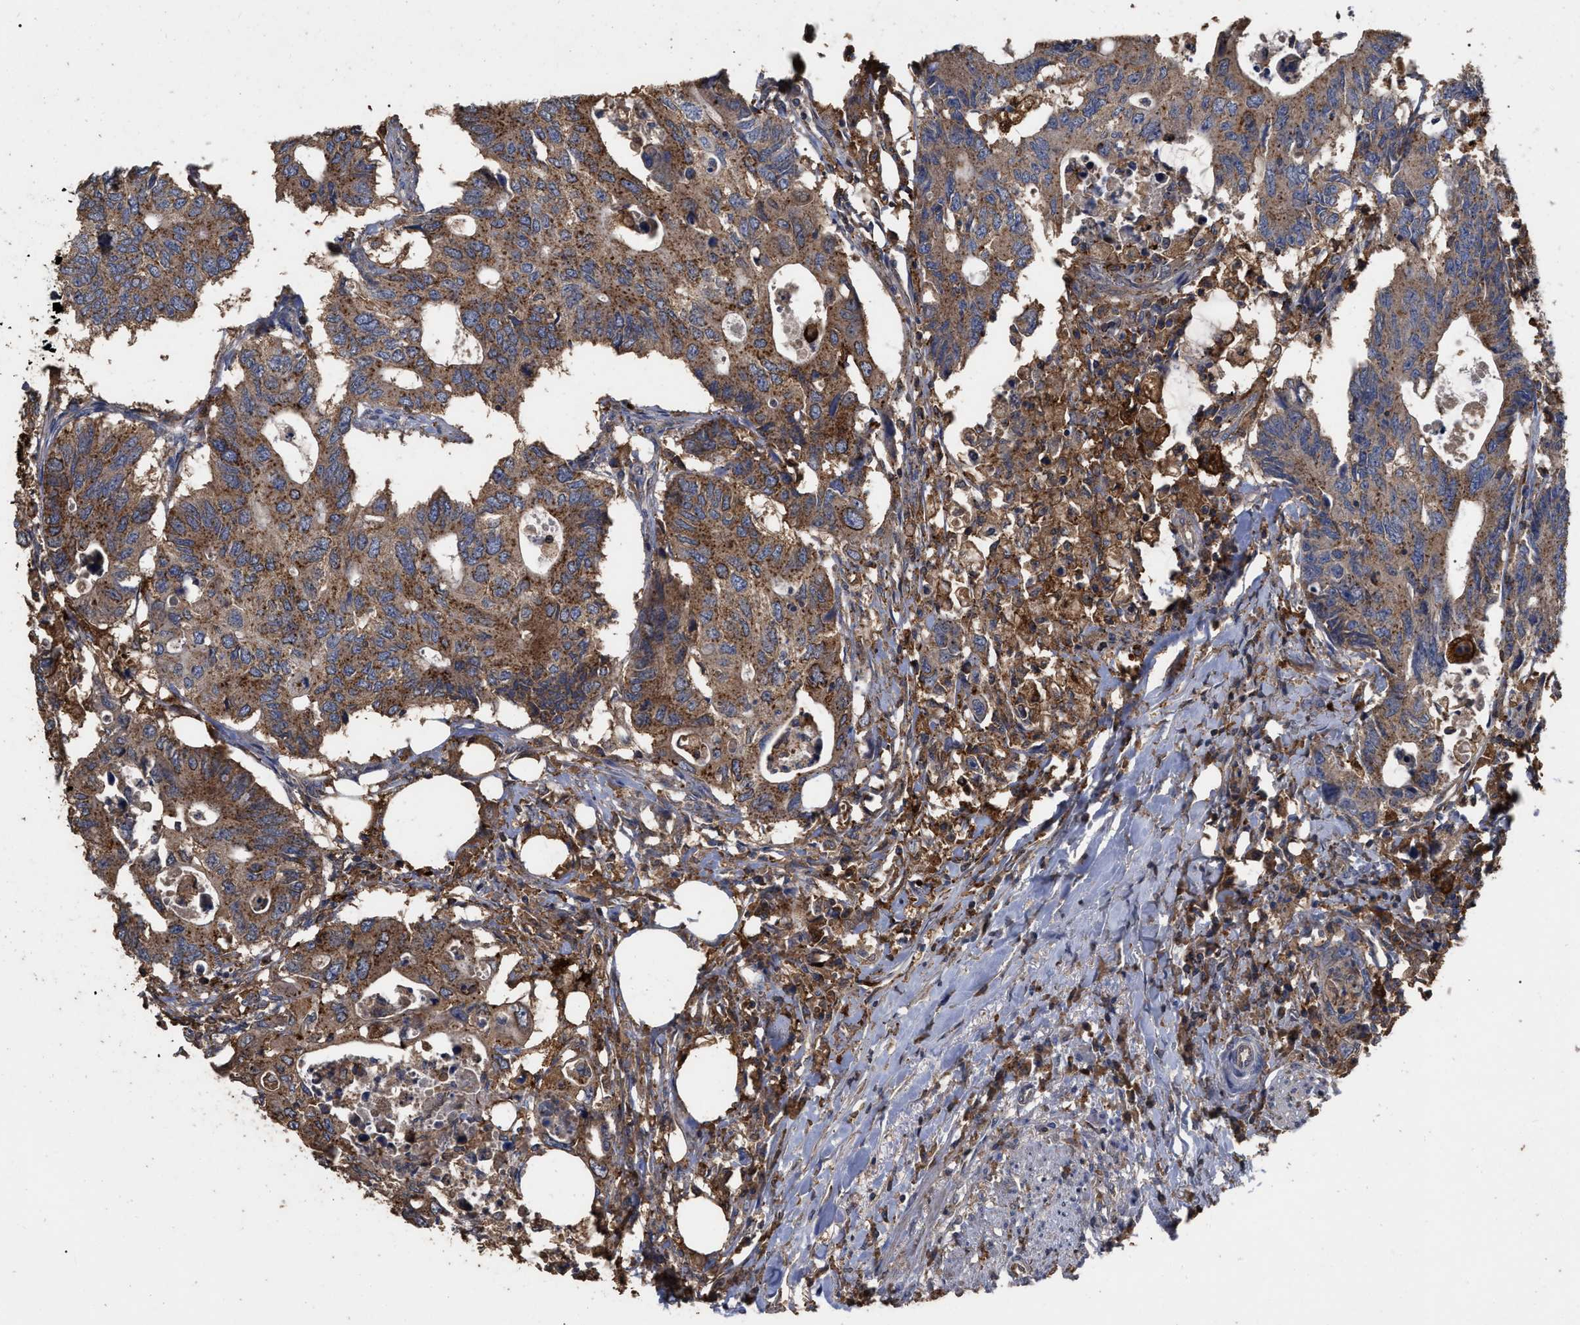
{"staining": {"intensity": "moderate", "quantity": ">75%", "location": "cytoplasmic/membranous"}, "tissue": "colorectal cancer", "cell_type": "Tumor cells", "image_type": "cancer", "snomed": [{"axis": "morphology", "description": "Adenocarcinoma, NOS"}, {"axis": "topography", "description": "Colon"}], "caption": "Colorectal cancer tissue reveals moderate cytoplasmic/membranous expression in approximately >75% of tumor cells (Brightfield microscopy of DAB IHC at high magnification).", "gene": "GPR179", "patient": {"sex": "male", "age": 71}}